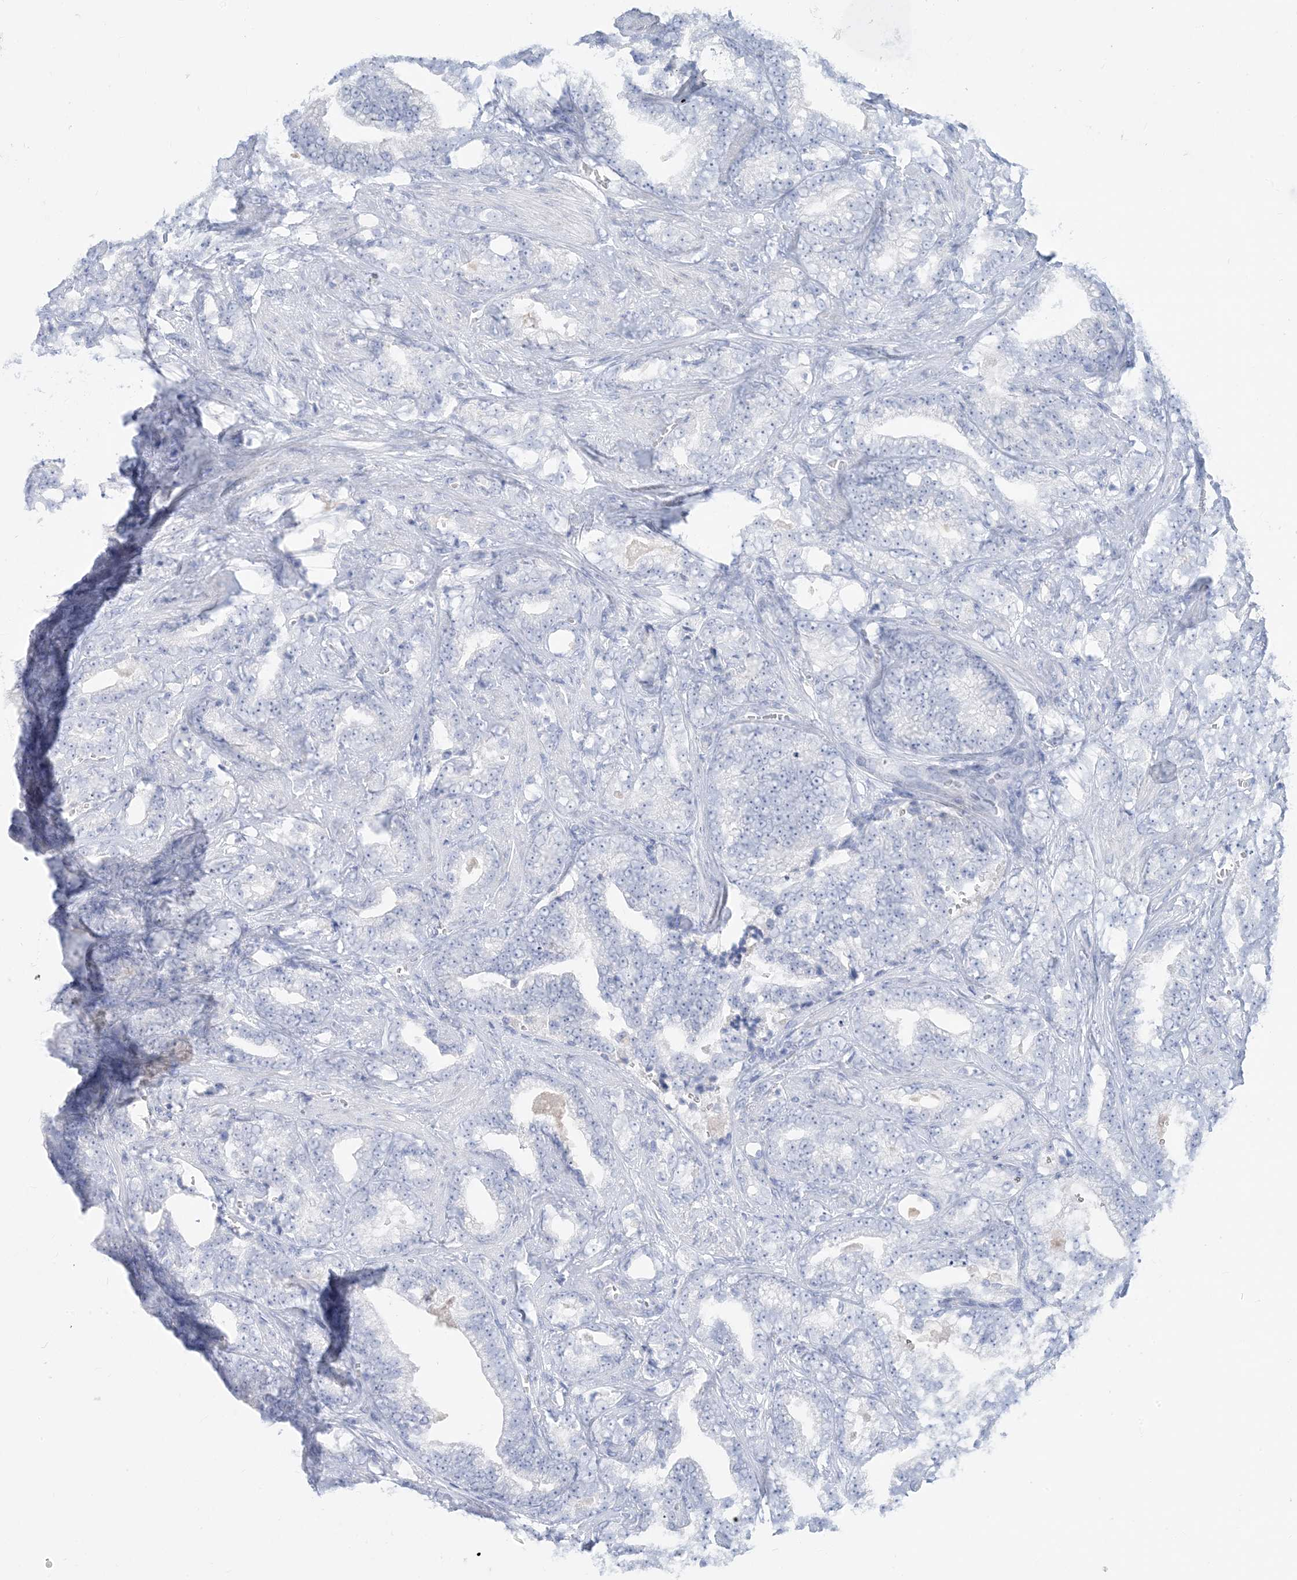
{"staining": {"intensity": "negative", "quantity": "none", "location": "none"}, "tissue": "prostate cancer", "cell_type": "Tumor cells", "image_type": "cancer", "snomed": [{"axis": "morphology", "description": "Adenocarcinoma, High grade"}, {"axis": "topography", "description": "Prostate and seminal vesicle, NOS"}], "caption": "Protein analysis of prostate cancer reveals no significant expression in tumor cells. (Brightfield microscopy of DAB (3,3'-diaminobenzidine) immunohistochemistry at high magnification).", "gene": "SH3YL1", "patient": {"sex": "male", "age": 67}}